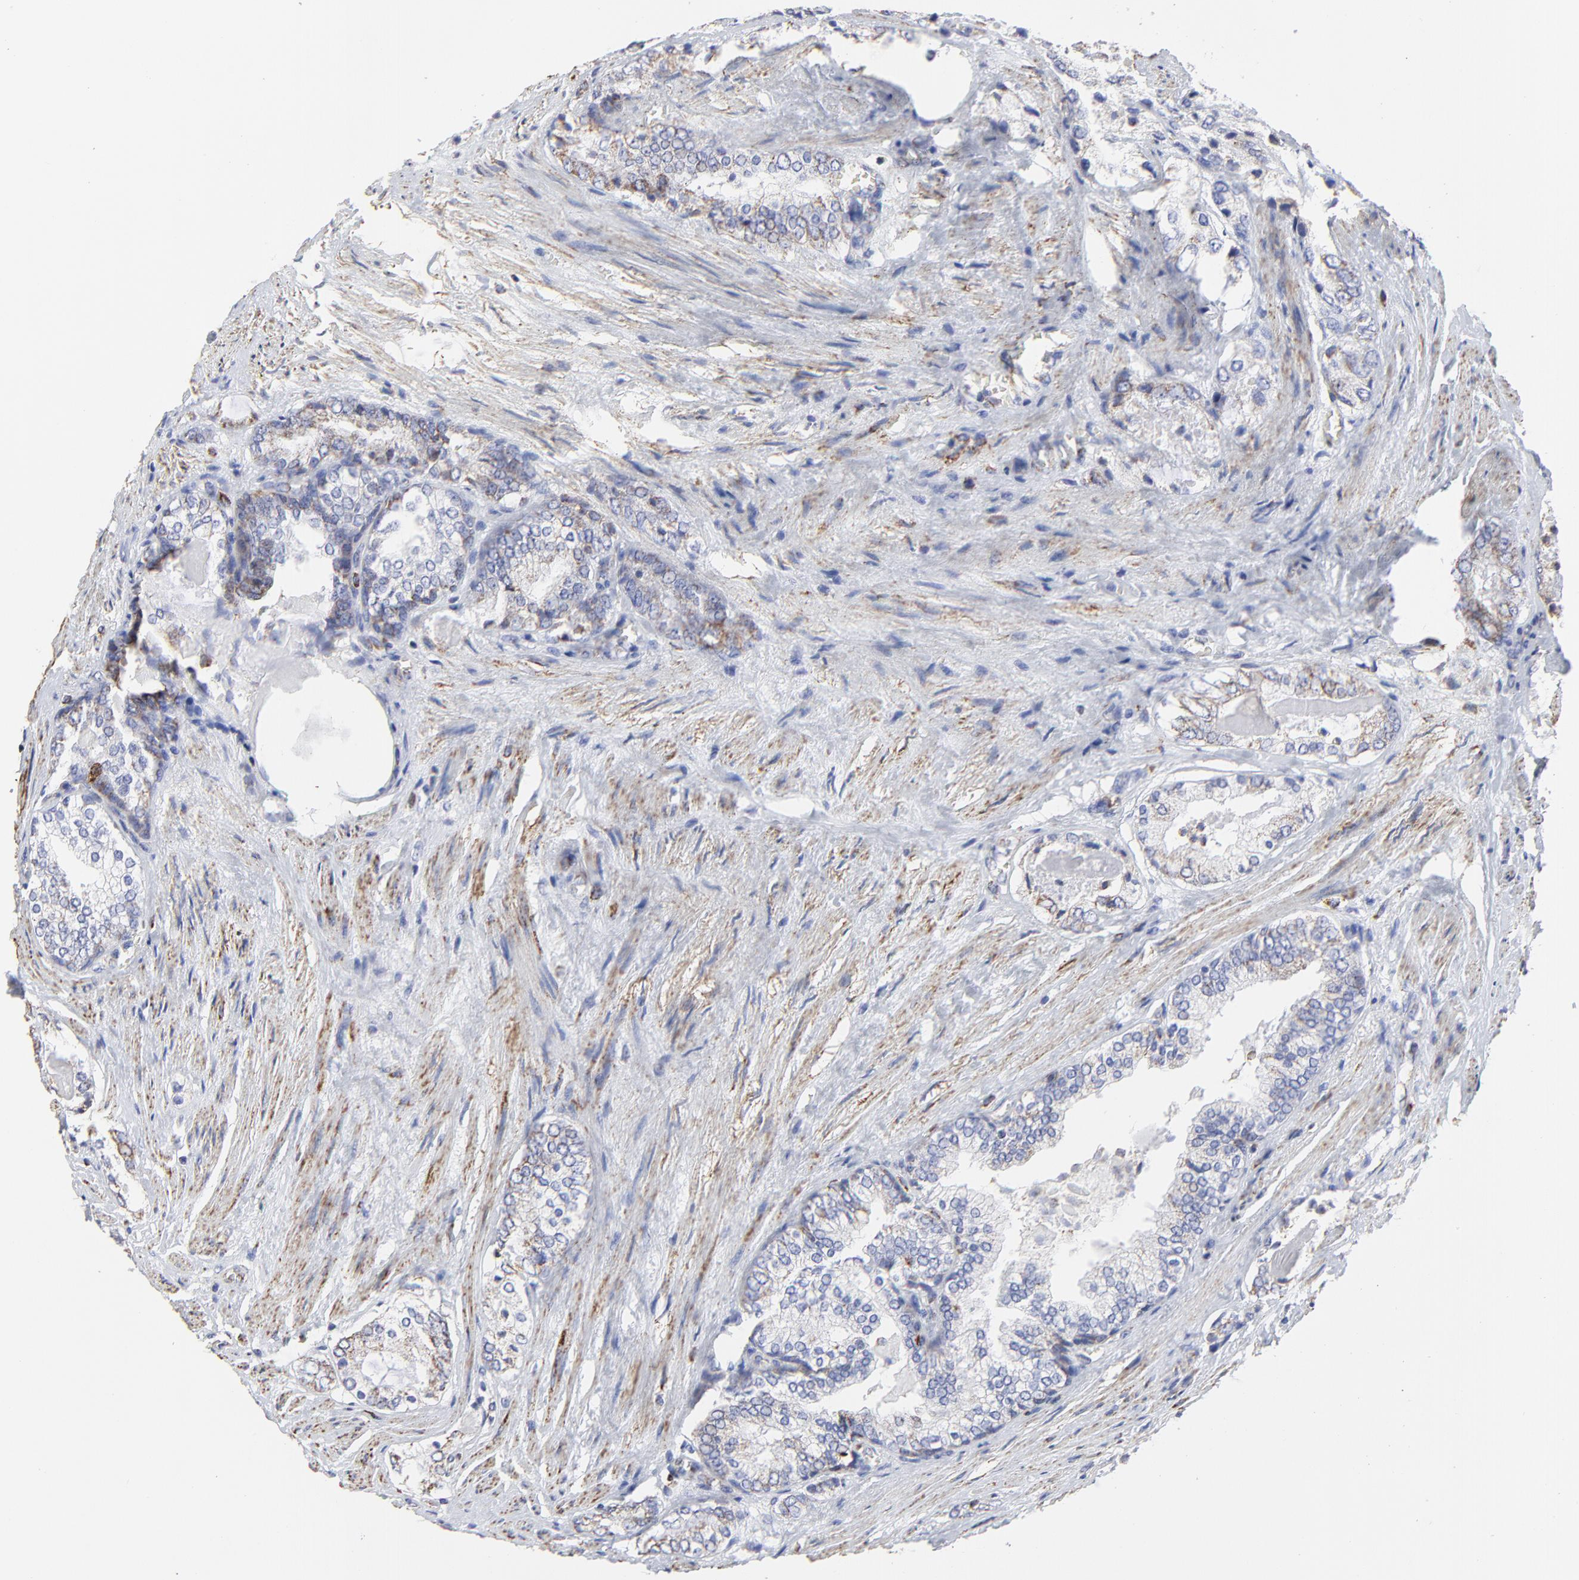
{"staining": {"intensity": "moderate", "quantity": ">75%", "location": "cytoplasmic/membranous"}, "tissue": "prostate cancer", "cell_type": "Tumor cells", "image_type": "cancer", "snomed": [{"axis": "morphology", "description": "Adenocarcinoma, Medium grade"}, {"axis": "topography", "description": "Prostate"}], "caption": "Immunohistochemical staining of human prostate cancer displays medium levels of moderate cytoplasmic/membranous positivity in about >75% of tumor cells.", "gene": "PINK1", "patient": {"sex": "male", "age": 60}}